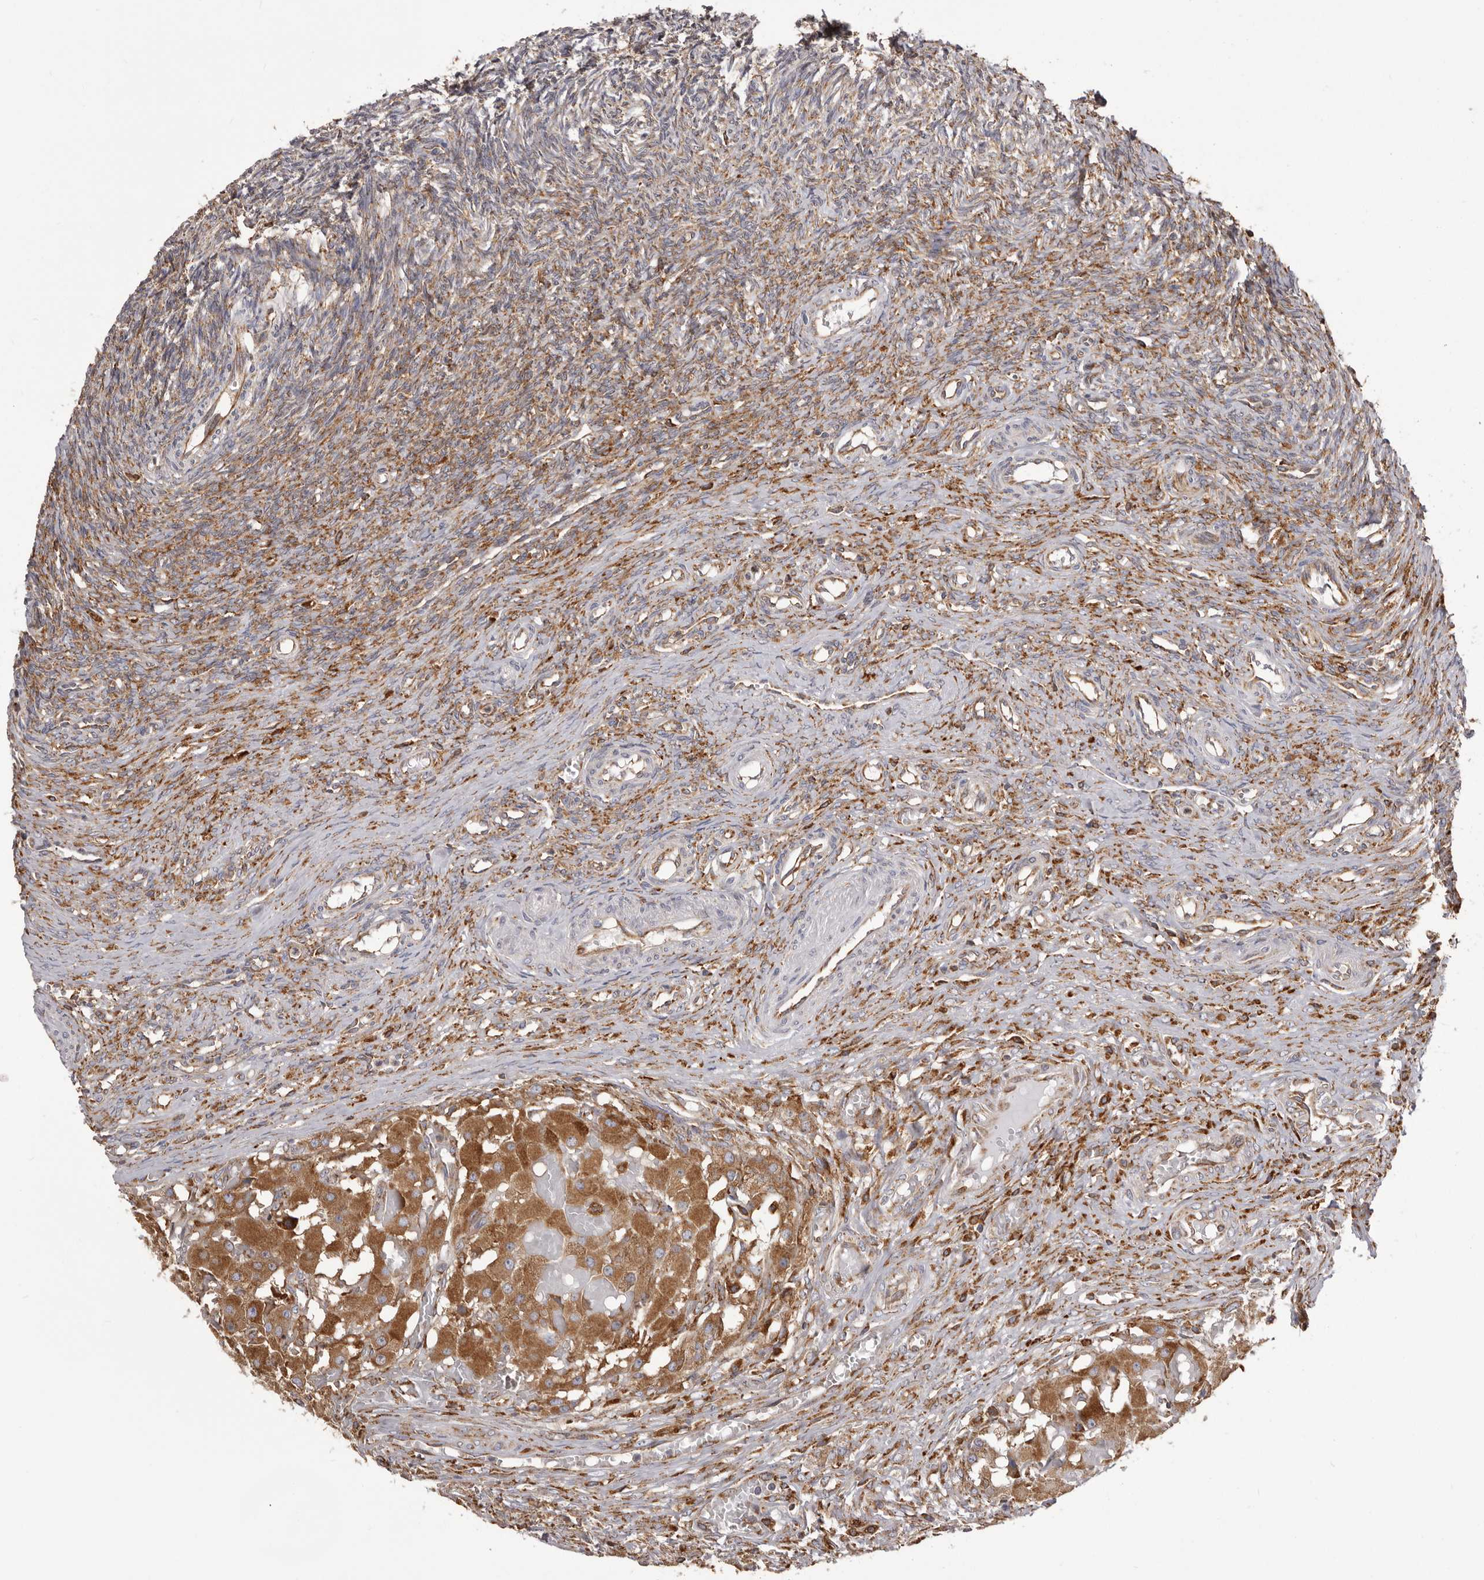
{"staining": {"intensity": "moderate", "quantity": ">75%", "location": "cytoplasmic/membranous"}, "tissue": "ovary", "cell_type": "Follicle cells", "image_type": "normal", "snomed": [{"axis": "morphology", "description": "Adenocarcinoma, NOS"}, {"axis": "topography", "description": "Endometrium"}], "caption": "Protein expression analysis of unremarkable ovary exhibits moderate cytoplasmic/membranous positivity in about >75% of follicle cells.", "gene": "QRSL1", "patient": {"sex": "female", "age": 32}}